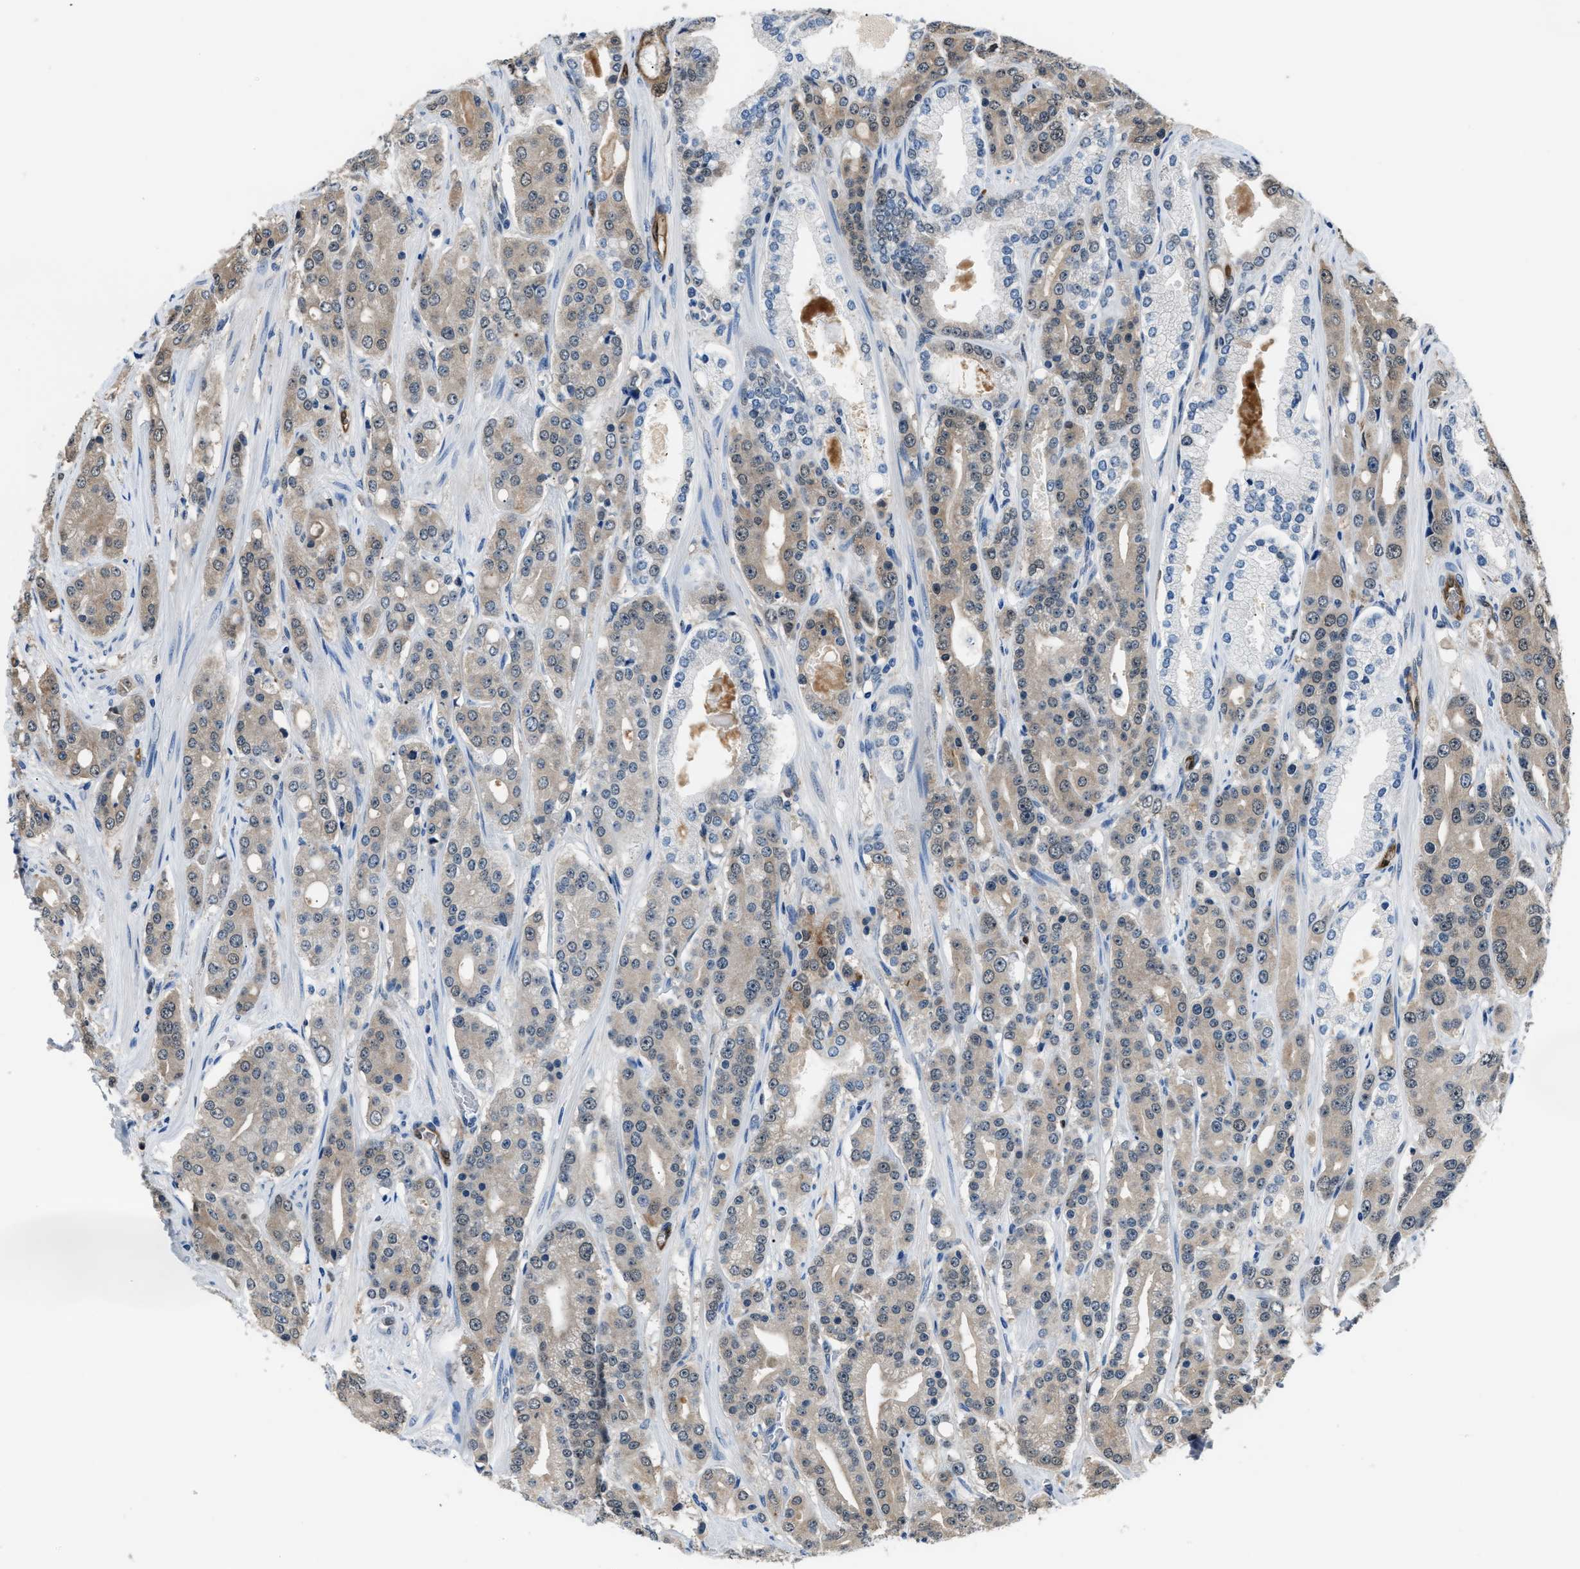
{"staining": {"intensity": "weak", "quantity": "<25%", "location": "cytoplasmic/membranous"}, "tissue": "prostate cancer", "cell_type": "Tumor cells", "image_type": "cancer", "snomed": [{"axis": "morphology", "description": "Adenocarcinoma, High grade"}, {"axis": "topography", "description": "Prostate"}], "caption": "High power microscopy photomicrograph of an immunohistochemistry (IHC) micrograph of prostate cancer, revealing no significant staining in tumor cells. Nuclei are stained in blue.", "gene": "PPA1", "patient": {"sex": "male", "age": 71}}